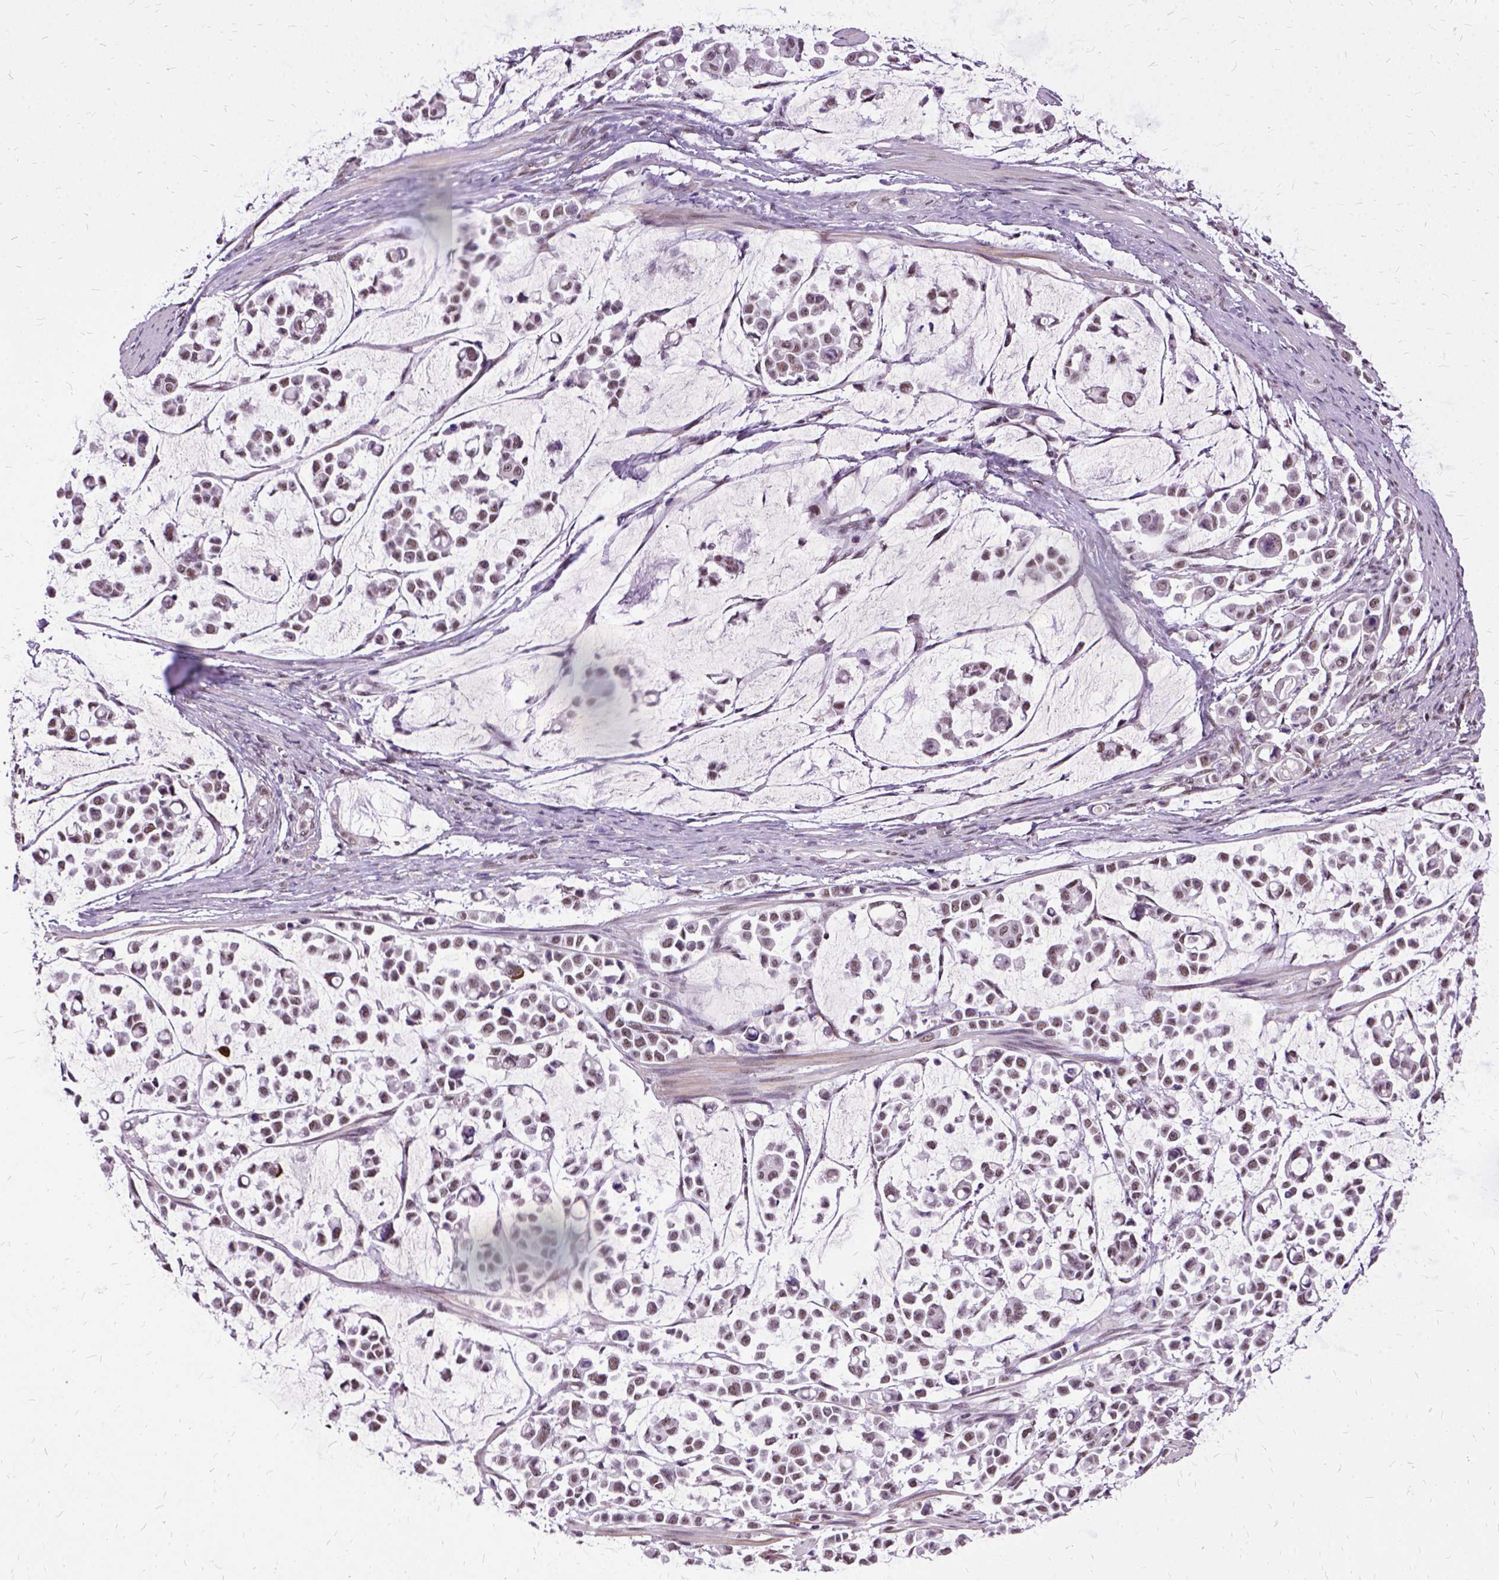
{"staining": {"intensity": "moderate", "quantity": "<25%", "location": "nuclear"}, "tissue": "stomach cancer", "cell_type": "Tumor cells", "image_type": "cancer", "snomed": [{"axis": "morphology", "description": "Adenocarcinoma, NOS"}, {"axis": "topography", "description": "Stomach"}], "caption": "This is a photomicrograph of immunohistochemistry (IHC) staining of stomach adenocarcinoma, which shows moderate expression in the nuclear of tumor cells.", "gene": "SETD1A", "patient": {"sex": "male", "age": 82}}